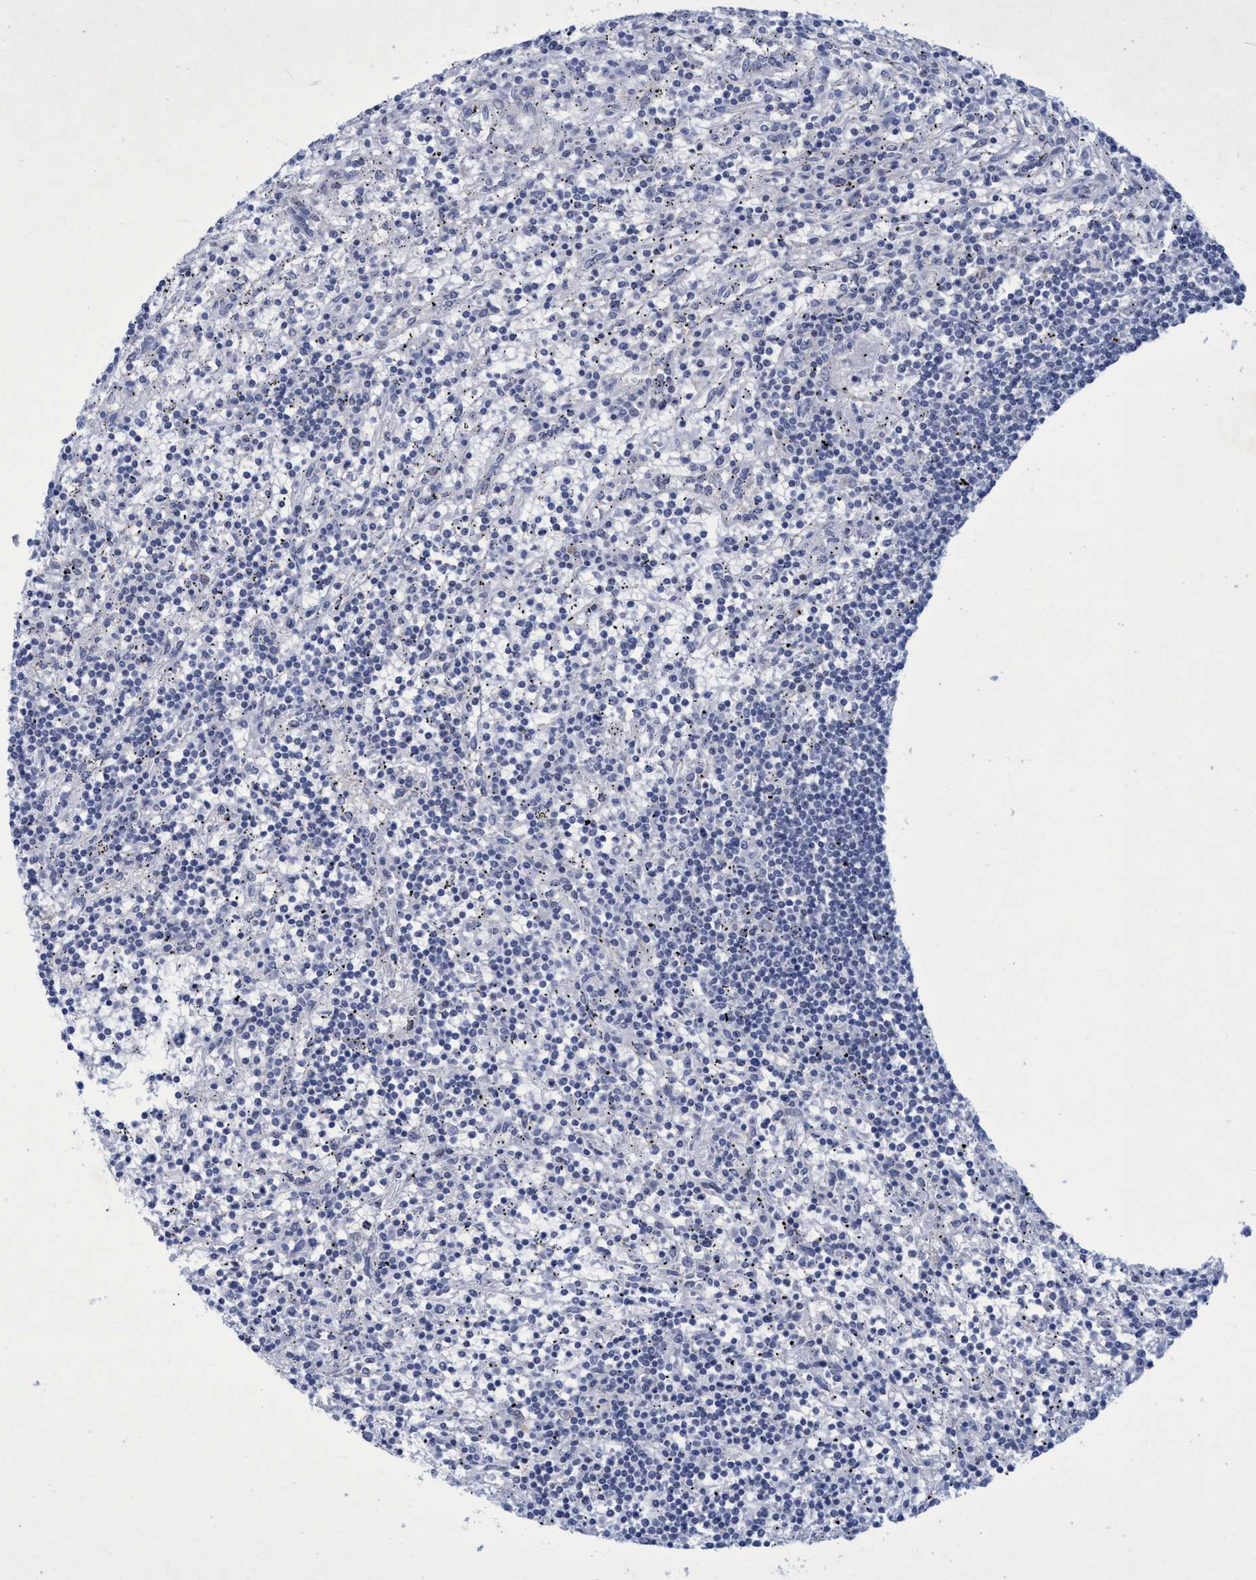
{"staining": {"intensity": "negative", "quantity": "none", "location": "none"}, "tissue": "lymphoma", "cell_type": "Tumor cells", "image_type": "cancer", "snomed": [{"axis": "morphology", "description": "Malignant lymphoma, non-Hodgkin's type, Low grade"}, {"axis": "topography", "description": "Spleen"}], "caption": "The micrograph exhibits no staining of tumor cells in lymphoma. (Stains: DAB (3,3'-diaminobenzidine) IHC with hematoxylin counter stain, Microscopy: brightfield microscopy at high magnification).", "gene": "R3HCC1", "patient": {"sex": "male", "age": 76}}